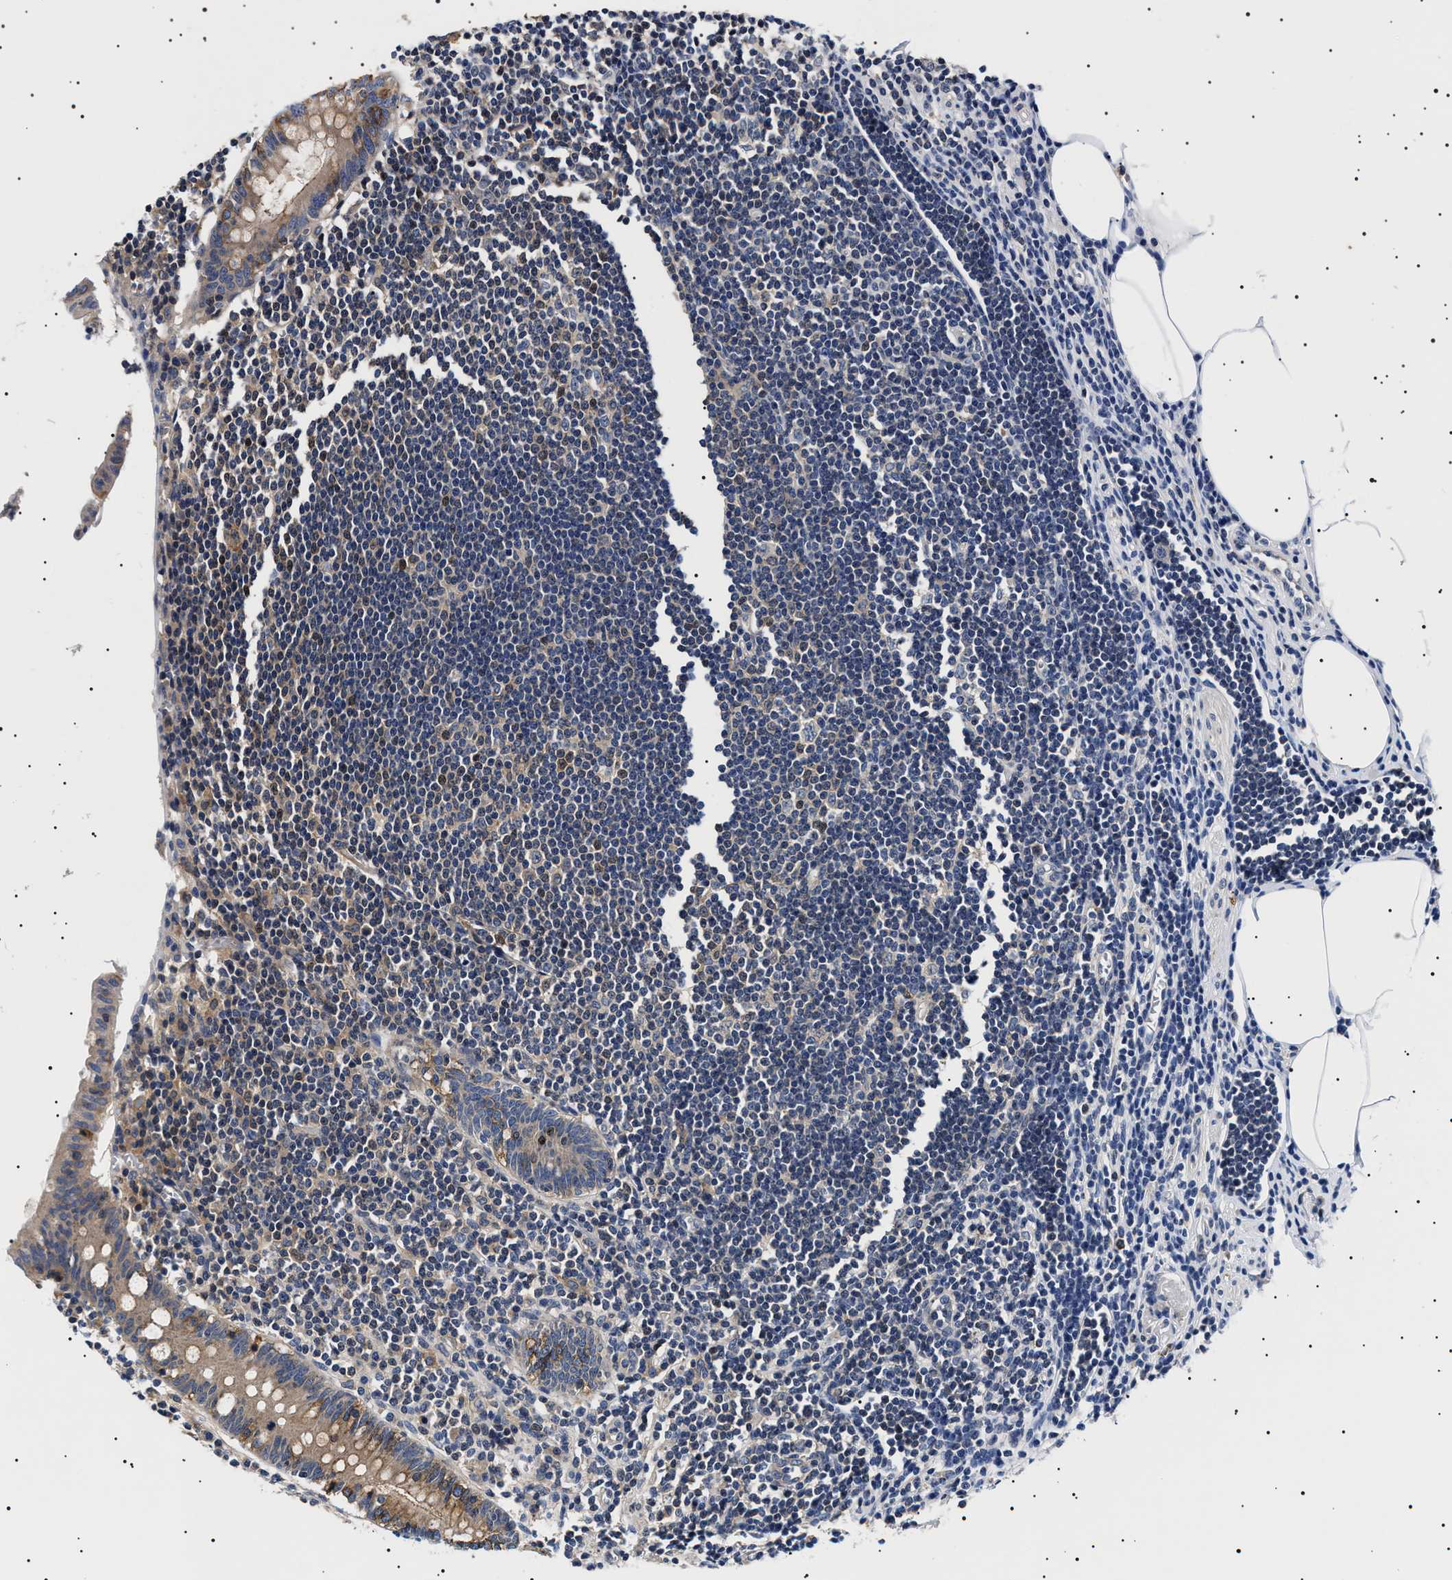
{"staining": {"intensity": "moderate", "quantity": "25%-75%", "location": "cytoplasmic/membranous"}, "tissue": "appendix", "cell_type": "Glandular cells", "image_type": "normal", "snomed": [{"axis": "morphology", "description": "Normal tissue, NOS"}, {"axis": "topography", "description": "Appendix"}], "caption": "High-power microscopy captured an immunohistochemistry photomicrograph of unremarkable appendix, revealing moderate cytoplasmic/membranous staining in about 25%-75% of glandular cells.", "gene": "SLC4A7", "patient": {"sex": "female", "age": 50}}